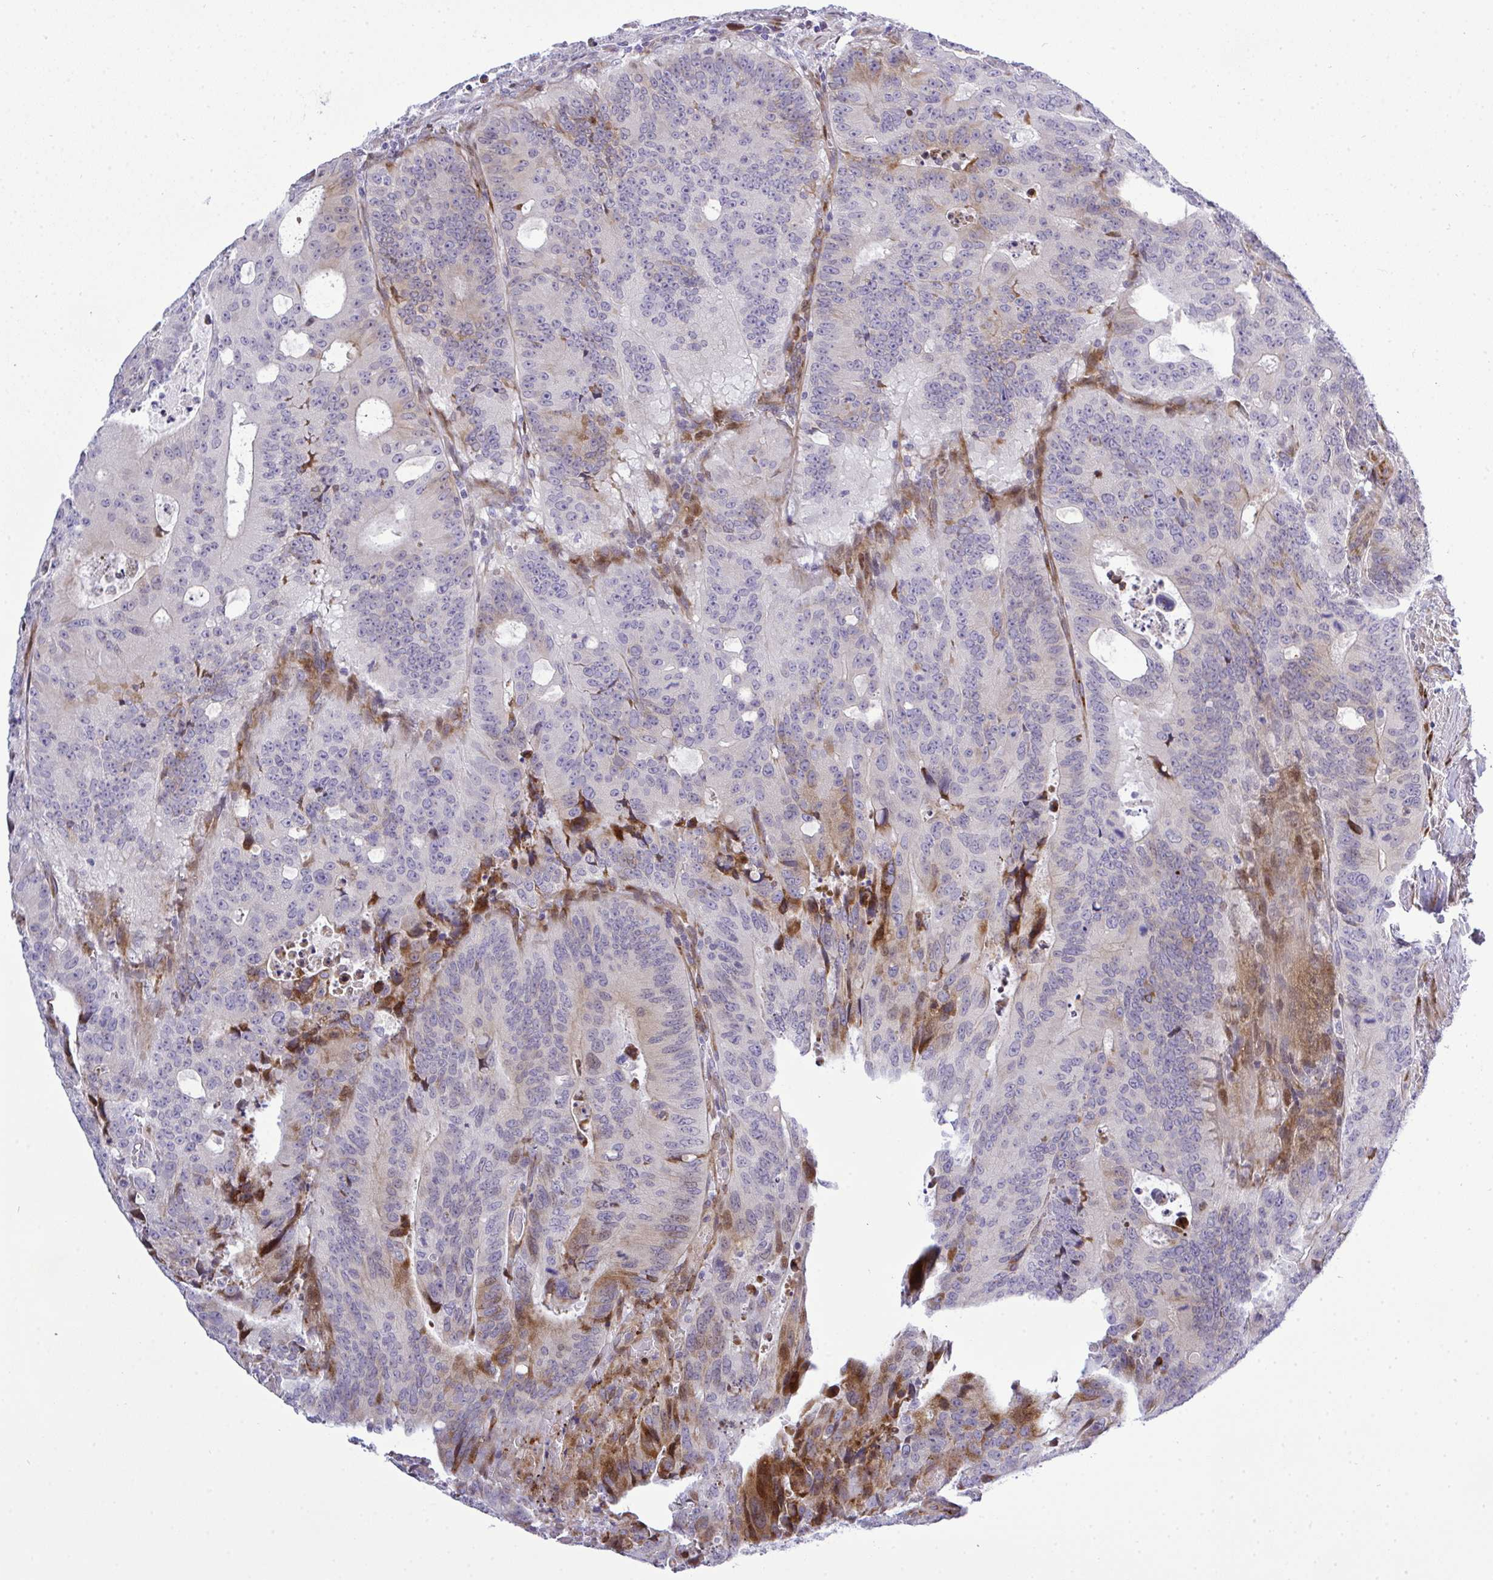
{"staining": {"intensity": "moderate", "quantity": "<25%", "location": "cytoplasmic/membranous,nuclear"}, "tissue": "colorectal cancer", "cell_type": "Tumor cells", "image_type": "cancer", "snomed": [{"axis": "morphology", "description": "Adenocarcinoma, NOS"}, {"axis": "topography", "description": "Colon"}], "caption": "IHC histopathology image of neoplastic tissue: adenocarcinoma (colorectal) stained using immunohistochemistry (IHC) displays low levels of moderate protein expression localized specifically in the cytoplasmic/membranous and nuclear of tumor cells, appearing as a cytoplasmic/membranous and nuclear brown color.", "gene": "CASTOR2", "patient": {"sex": "male", "age": 62}}